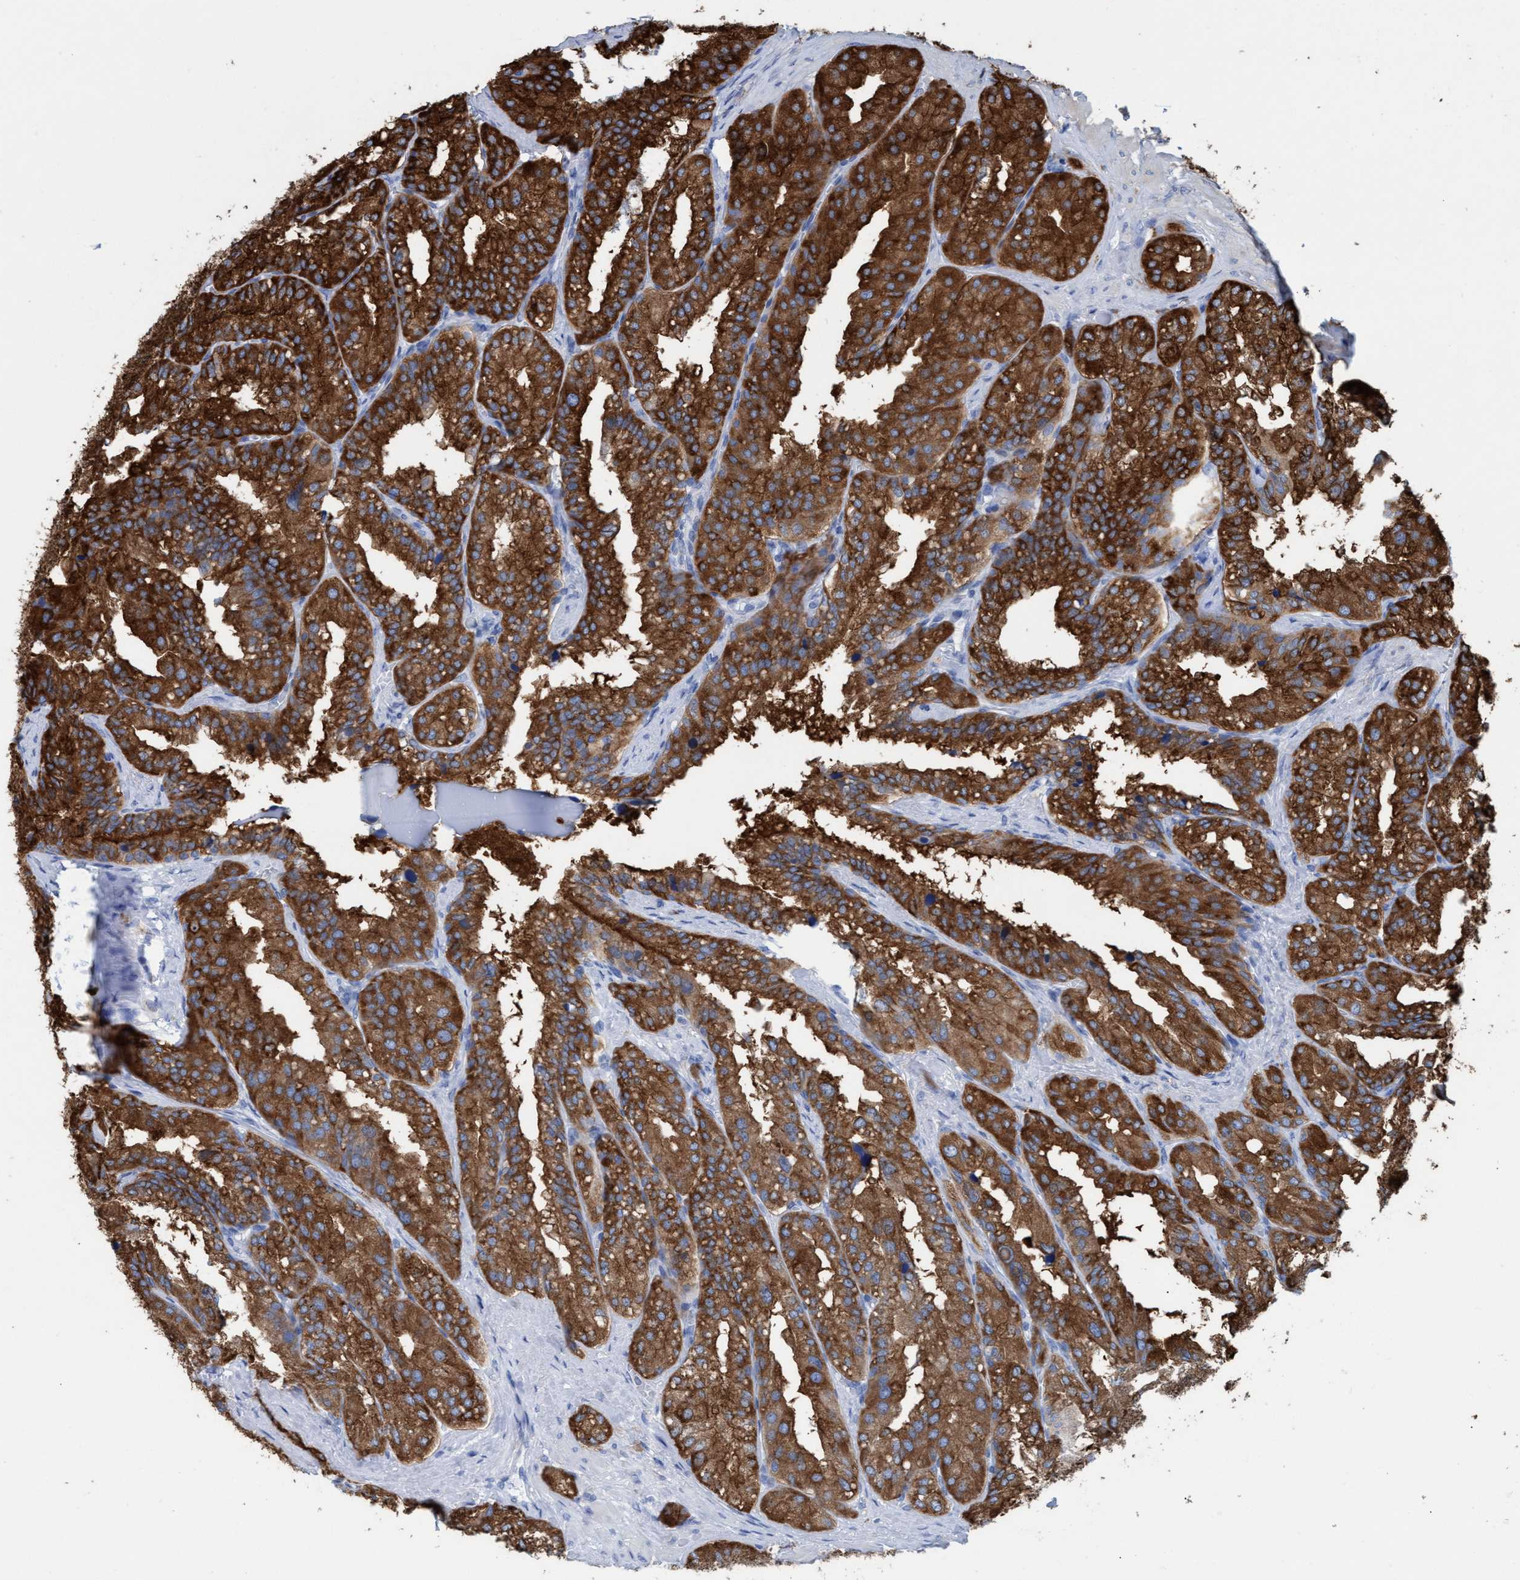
{"staining": {"intensity": "strong", "quantity": ">75%", "location": "cytoplasmic/membranous"}, "tissue": "seminal vesicle", "cell_type": "Glandular cells", "image_type": "normal", "snomed": [{"axis": "morphology", "description": "Normal tissue, NOS"}, {"axis": "topography", "description": "Prostate"}, {"axis": "topography", "description": "Seminal veicle"}], "caption": "High-power microscopy captured an immunohistochemistry (IHC) histopathology image of benign seminal vesicle, revealing strong cytoplasmic/membranous expression in approximately >75% of glandular cells. Ihc stains the protein of interest in brown and the nuclei are stained blue.", "gene": "EZR", "patient": {"sex": "male", "age": 51}}